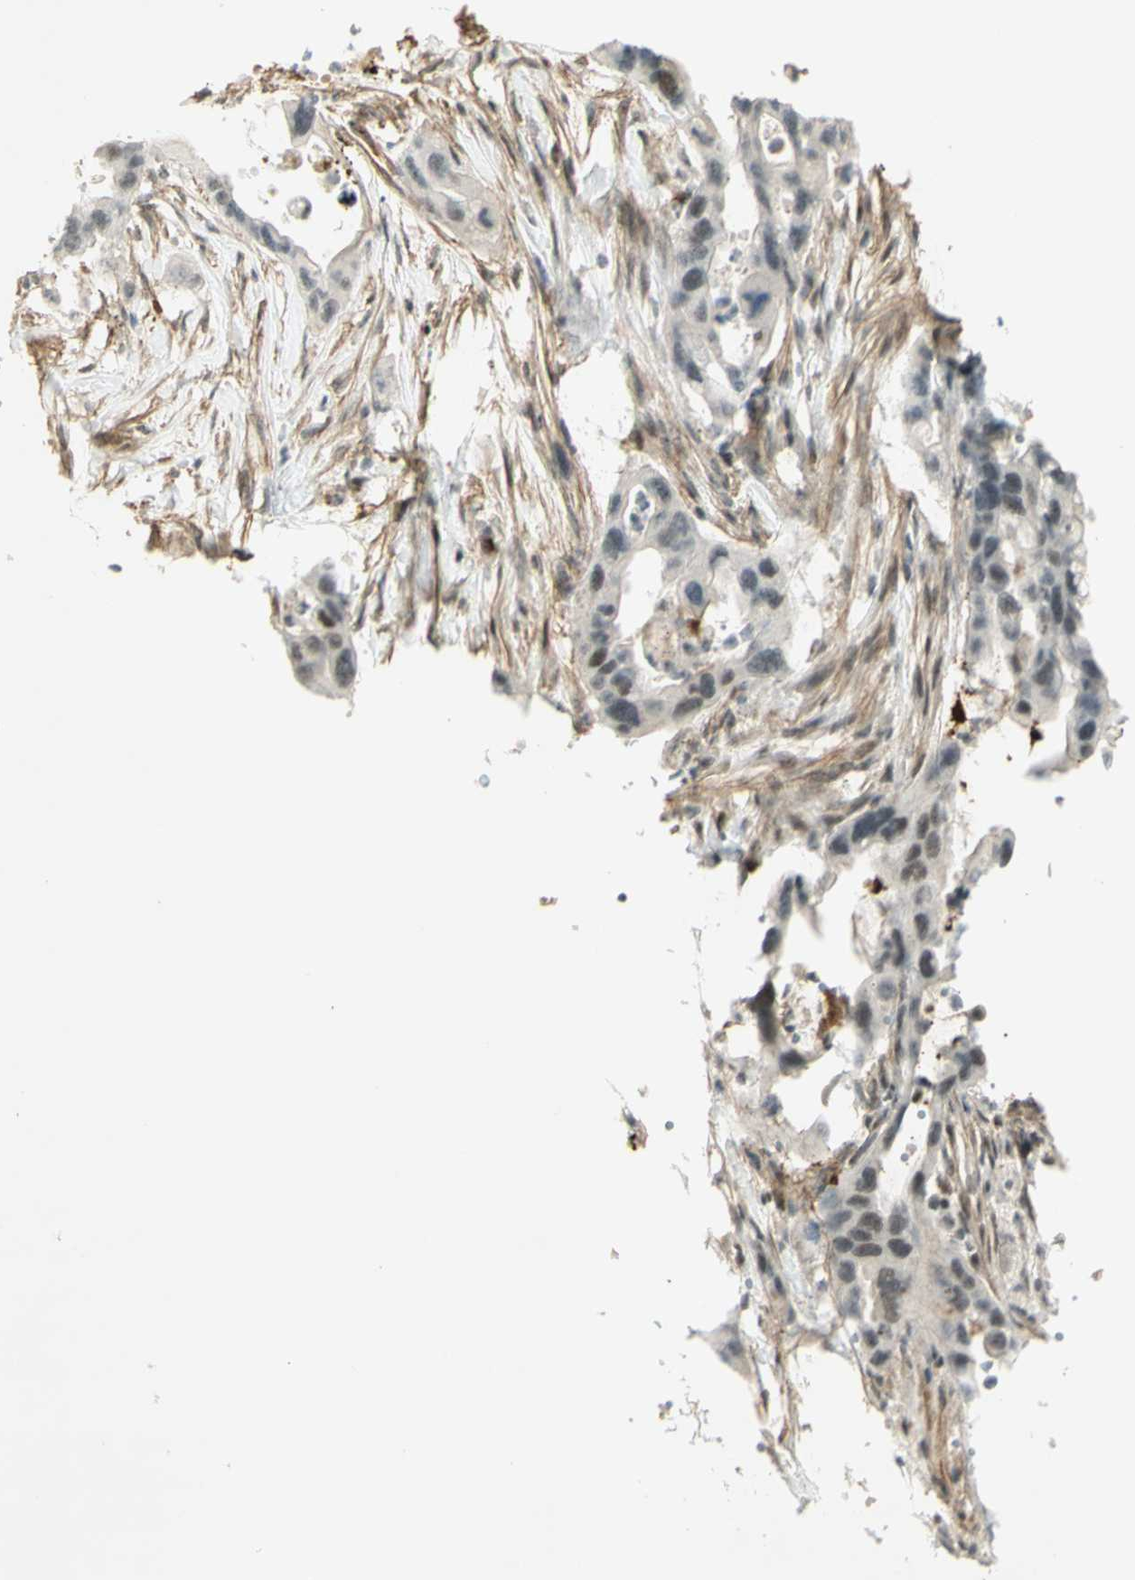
{"staining": {"intensity": "moderate", "quantity": "<25%", "location": "nuclear"}, "tissue": "pancreatic cancer", "cell_type": "Tumor cells", "image_type": "cancer", "snomed": [{"axis": "morphology", "description": "Adenocarcinoma, NOS"}, {"axis": "topography", "description": "Pancreas"}], "caption": "This is a photomicrograph of immunohistochemistry (IHC) staining of adenocarcinoma (pancreatic), which shows moderate positivity in the nuclear of tumor cells.", "gene": "IRF1", "patient": {"sex": "female", "age": 71}}